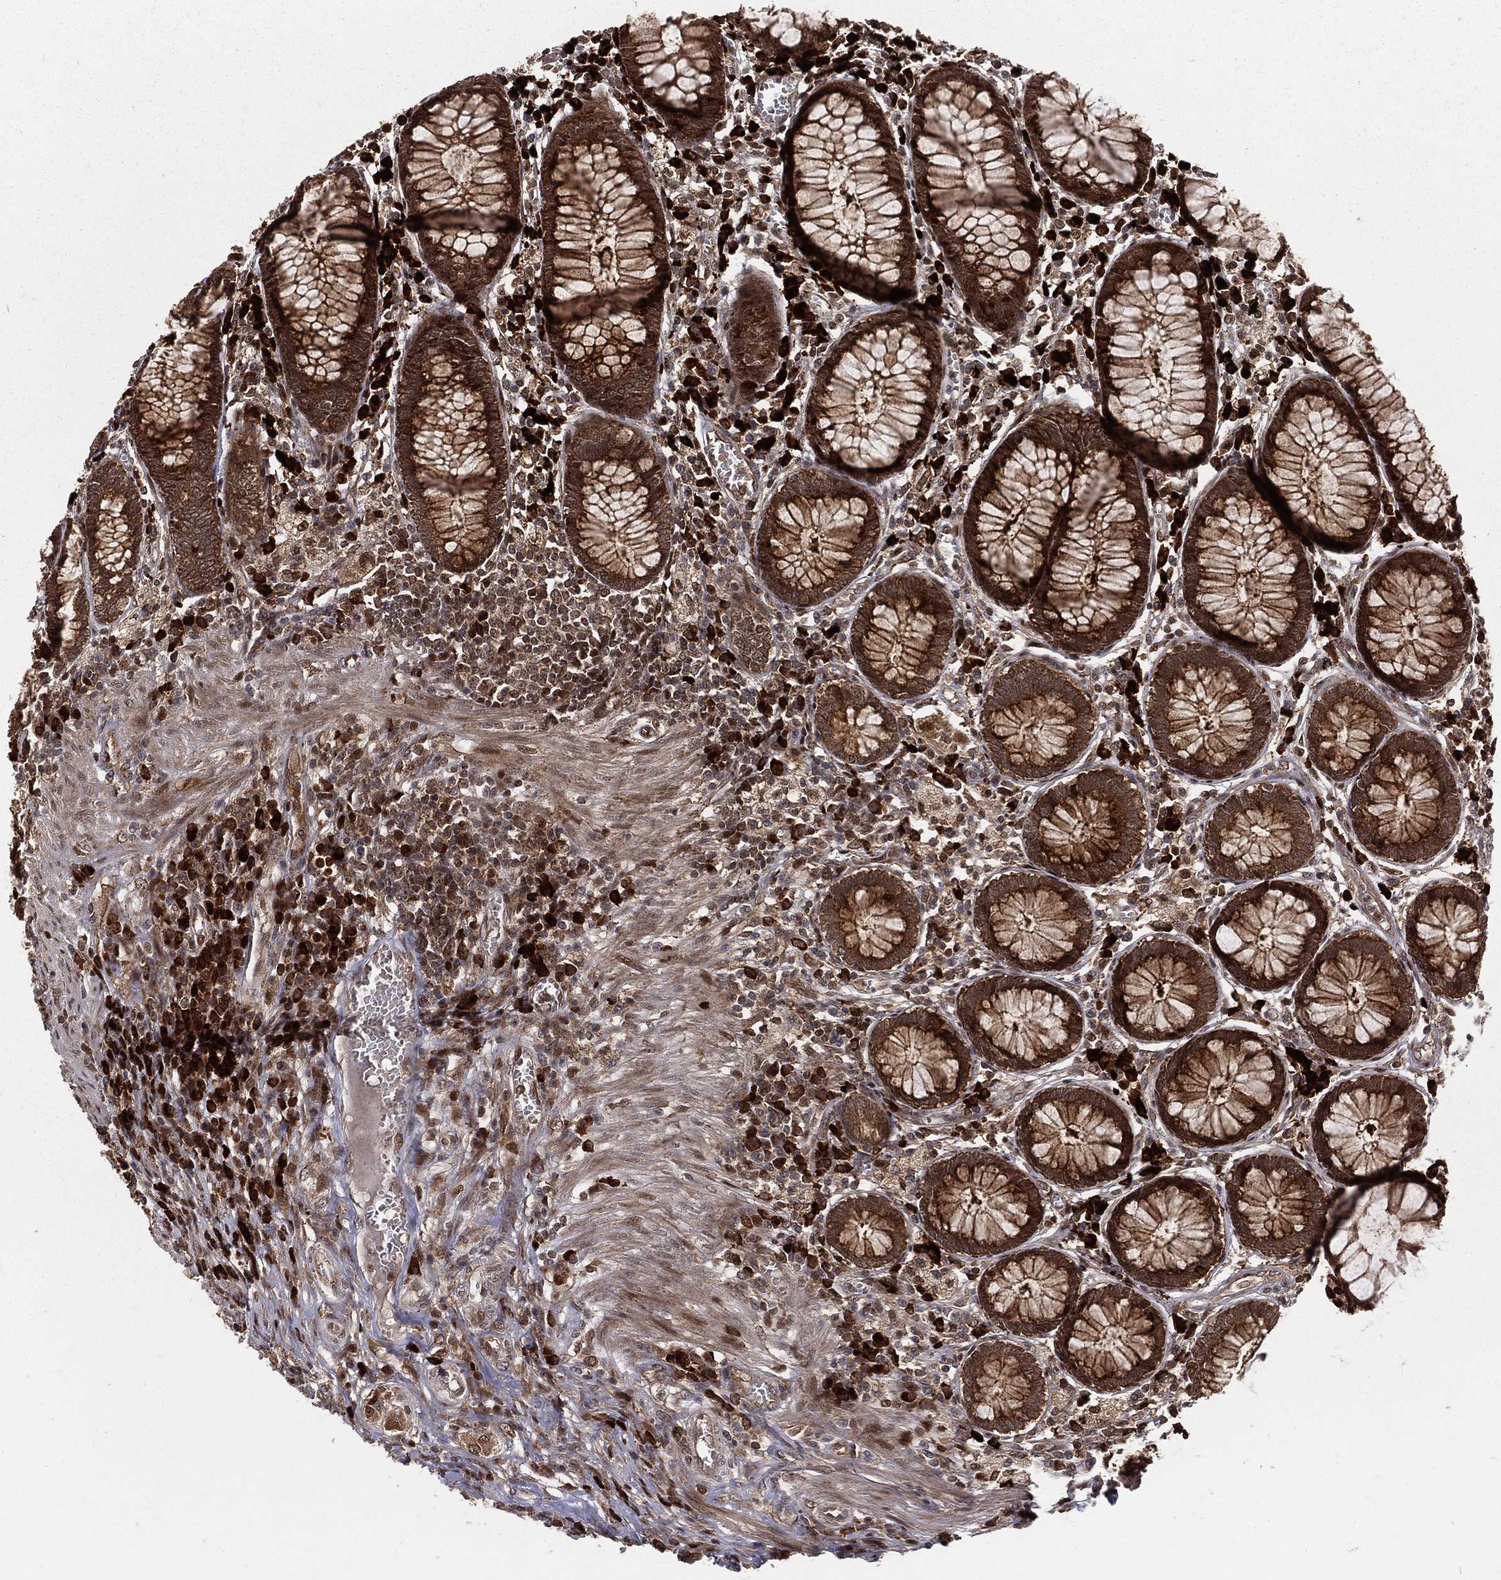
{"staining": {"intensity": "negative", "quantity": "none", "location": "none"}, "tissue": "colon", "cell_type": "Endothelial cells", "image_type": "normal", "snomed": [{"axis": "morphology", "description": "Normal tissue, NOS"}, {"axis": "topography", "description": "Colon"}], "caption": "This is an immunohistochemistry (IHC) image of benign human colon. There is no expression in endothelial cells.", "gene": "MDM2", "patient": {"sex": "male", "age": 65}}